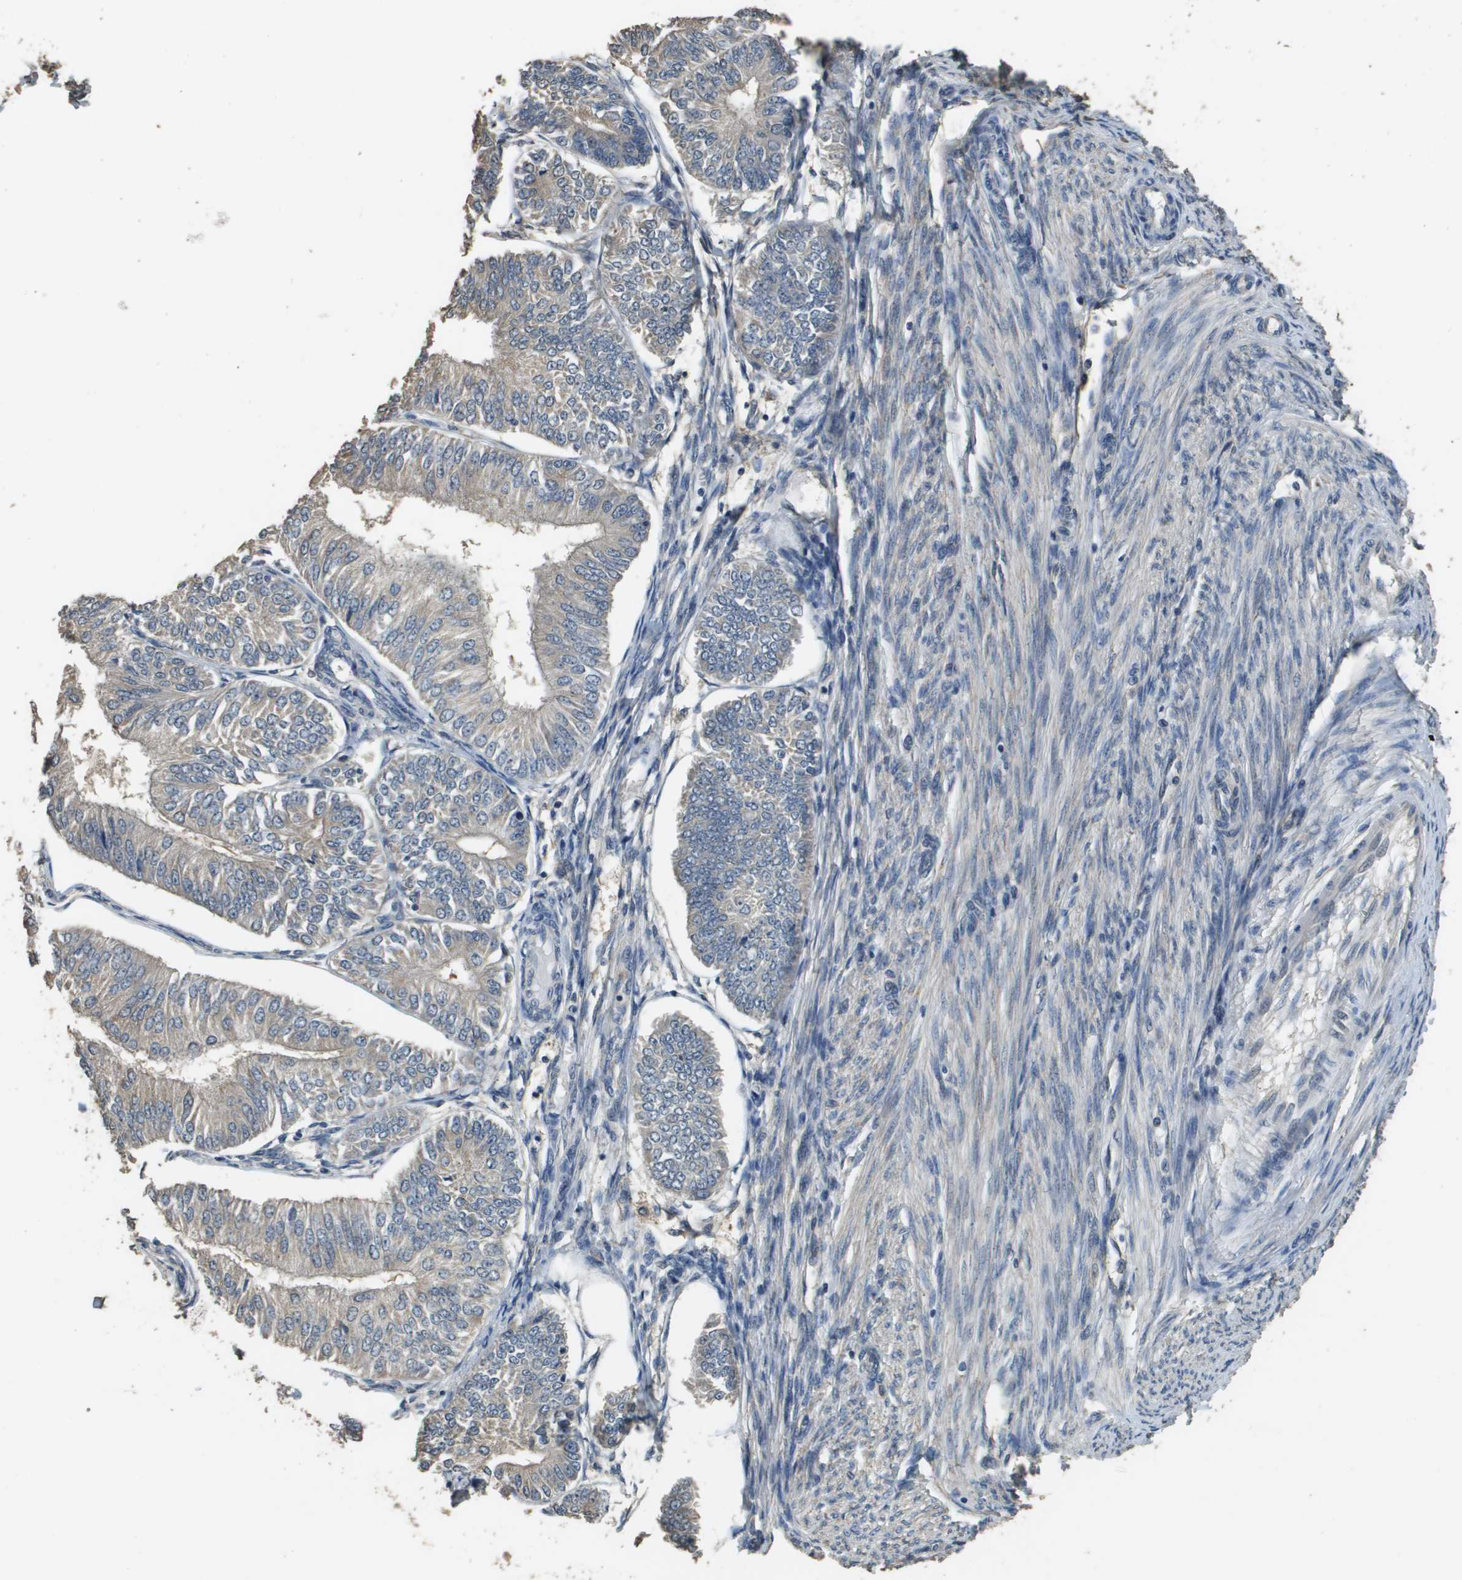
{"staining": {"intensity": "negative", "quantity": "none", "location": "none"}, "tissue": "endometrial cancer", "cell_type": "Tumor cells", "image_type": "cancer", "snomed": [{"axis": "morphology", "description": "Adenocarcinoma, NOS"}, {"axis": "topography", "description": "Endometrium"}], "caption": "Endometrial adenocarcinoma stained for a protein using immunohistochemistry (IHC) displays no staining tumor cells.", "gene": "RAB6B", "patient": {"sex": "female", "age": 58}}